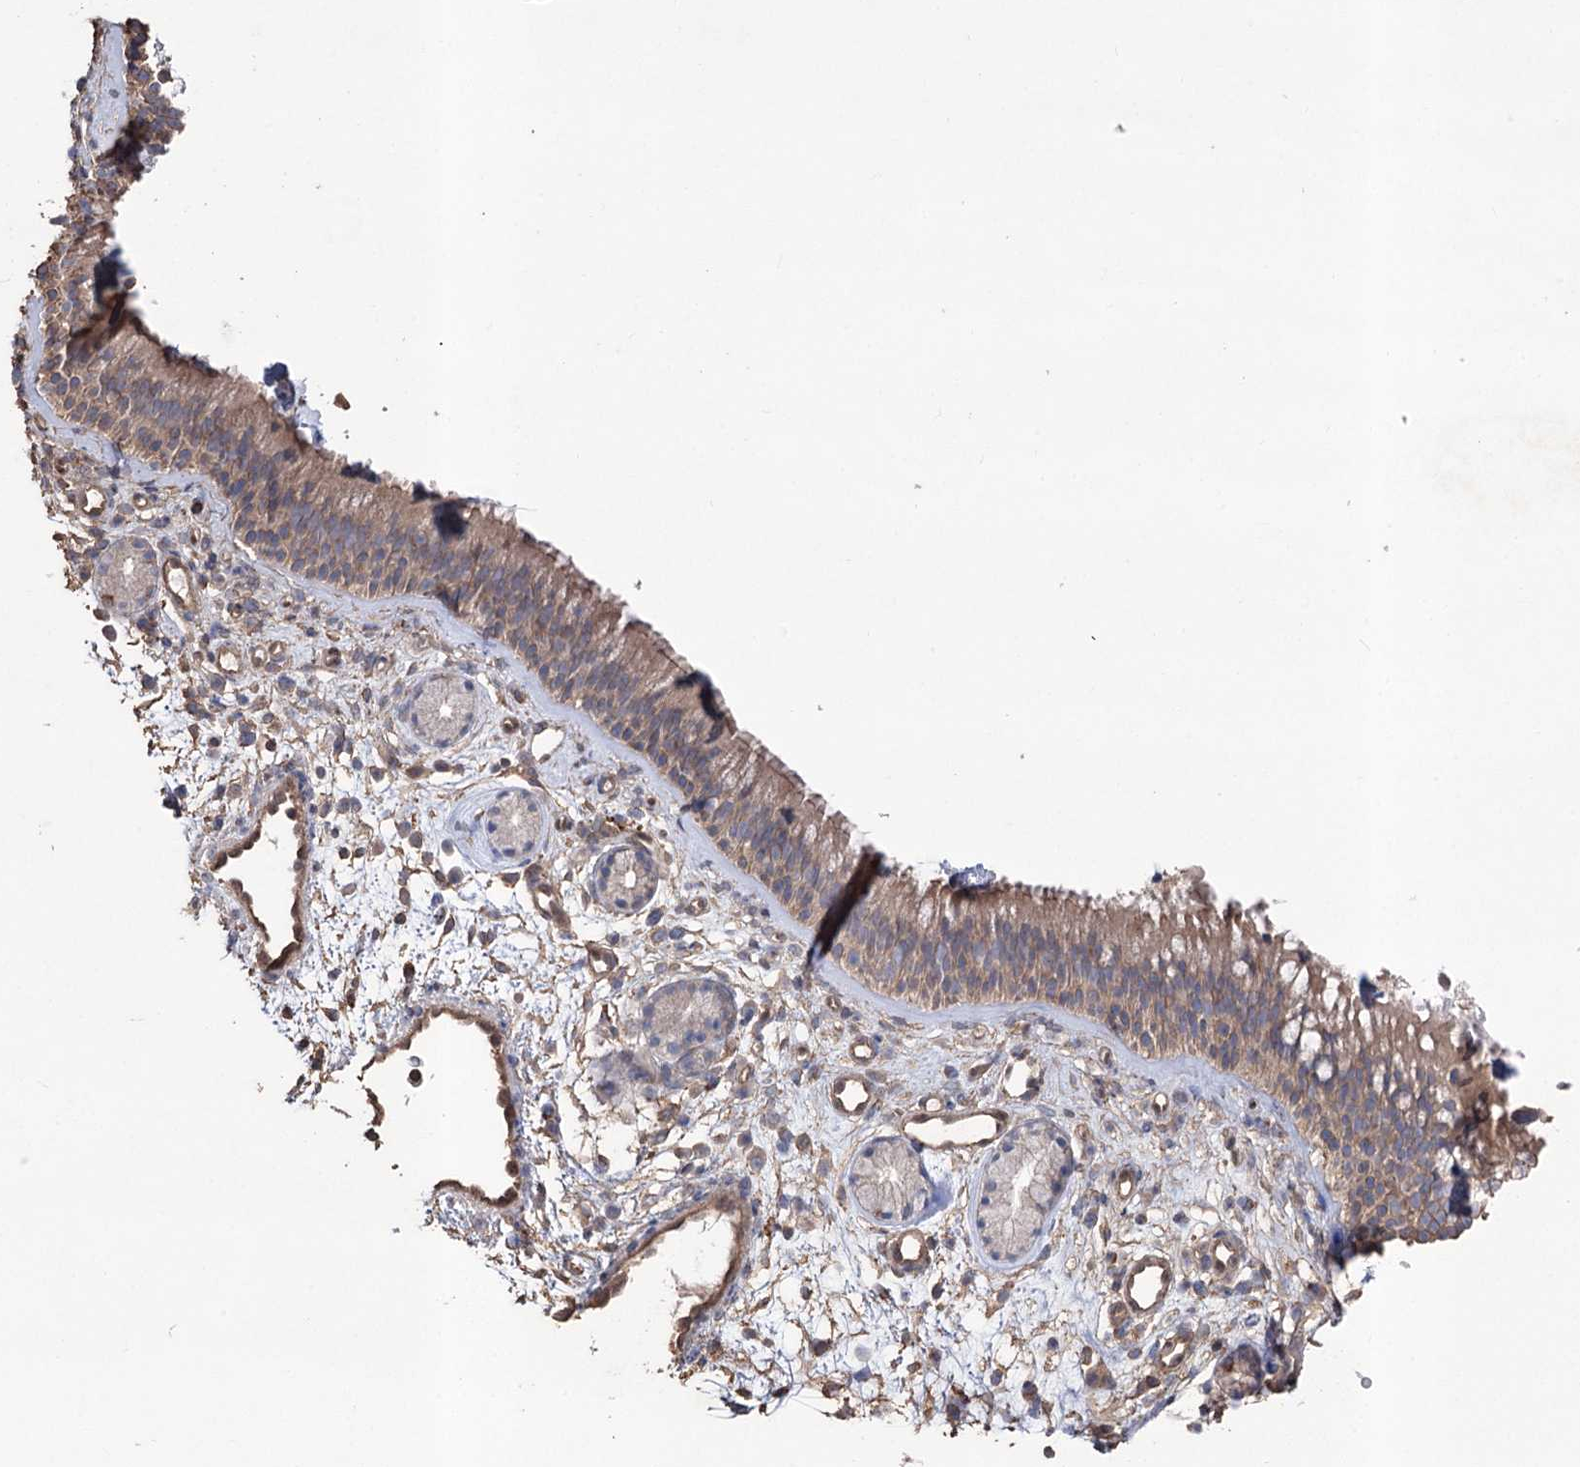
{"staining": {"intensity": "weak", "quantity": ">75%", "location": "cytoplasmic/membranous"}, "tissue": "nasopharynx", "cell_type": "Respiratory epithelial cells", "image_type": "normal", "snomed": [{"axis": "morphology", "description": "Normal tissue, NOS"}, {"axis": "morphology", "description": "Inflammation, NOS"}, {"axis": "morphology", "description": "Malignant melanoma, Metastatic site"}, {"axis": "topography", "description": "Nasopharynx"}], "caption": "Respiratory epithelial cells display low levels of weak cytoplasmic/membranous staining in approximately >75% of cells in normal nasopharynx.", "gene": "FAM13B", "patient": {"sex": "male", "age": 70}}